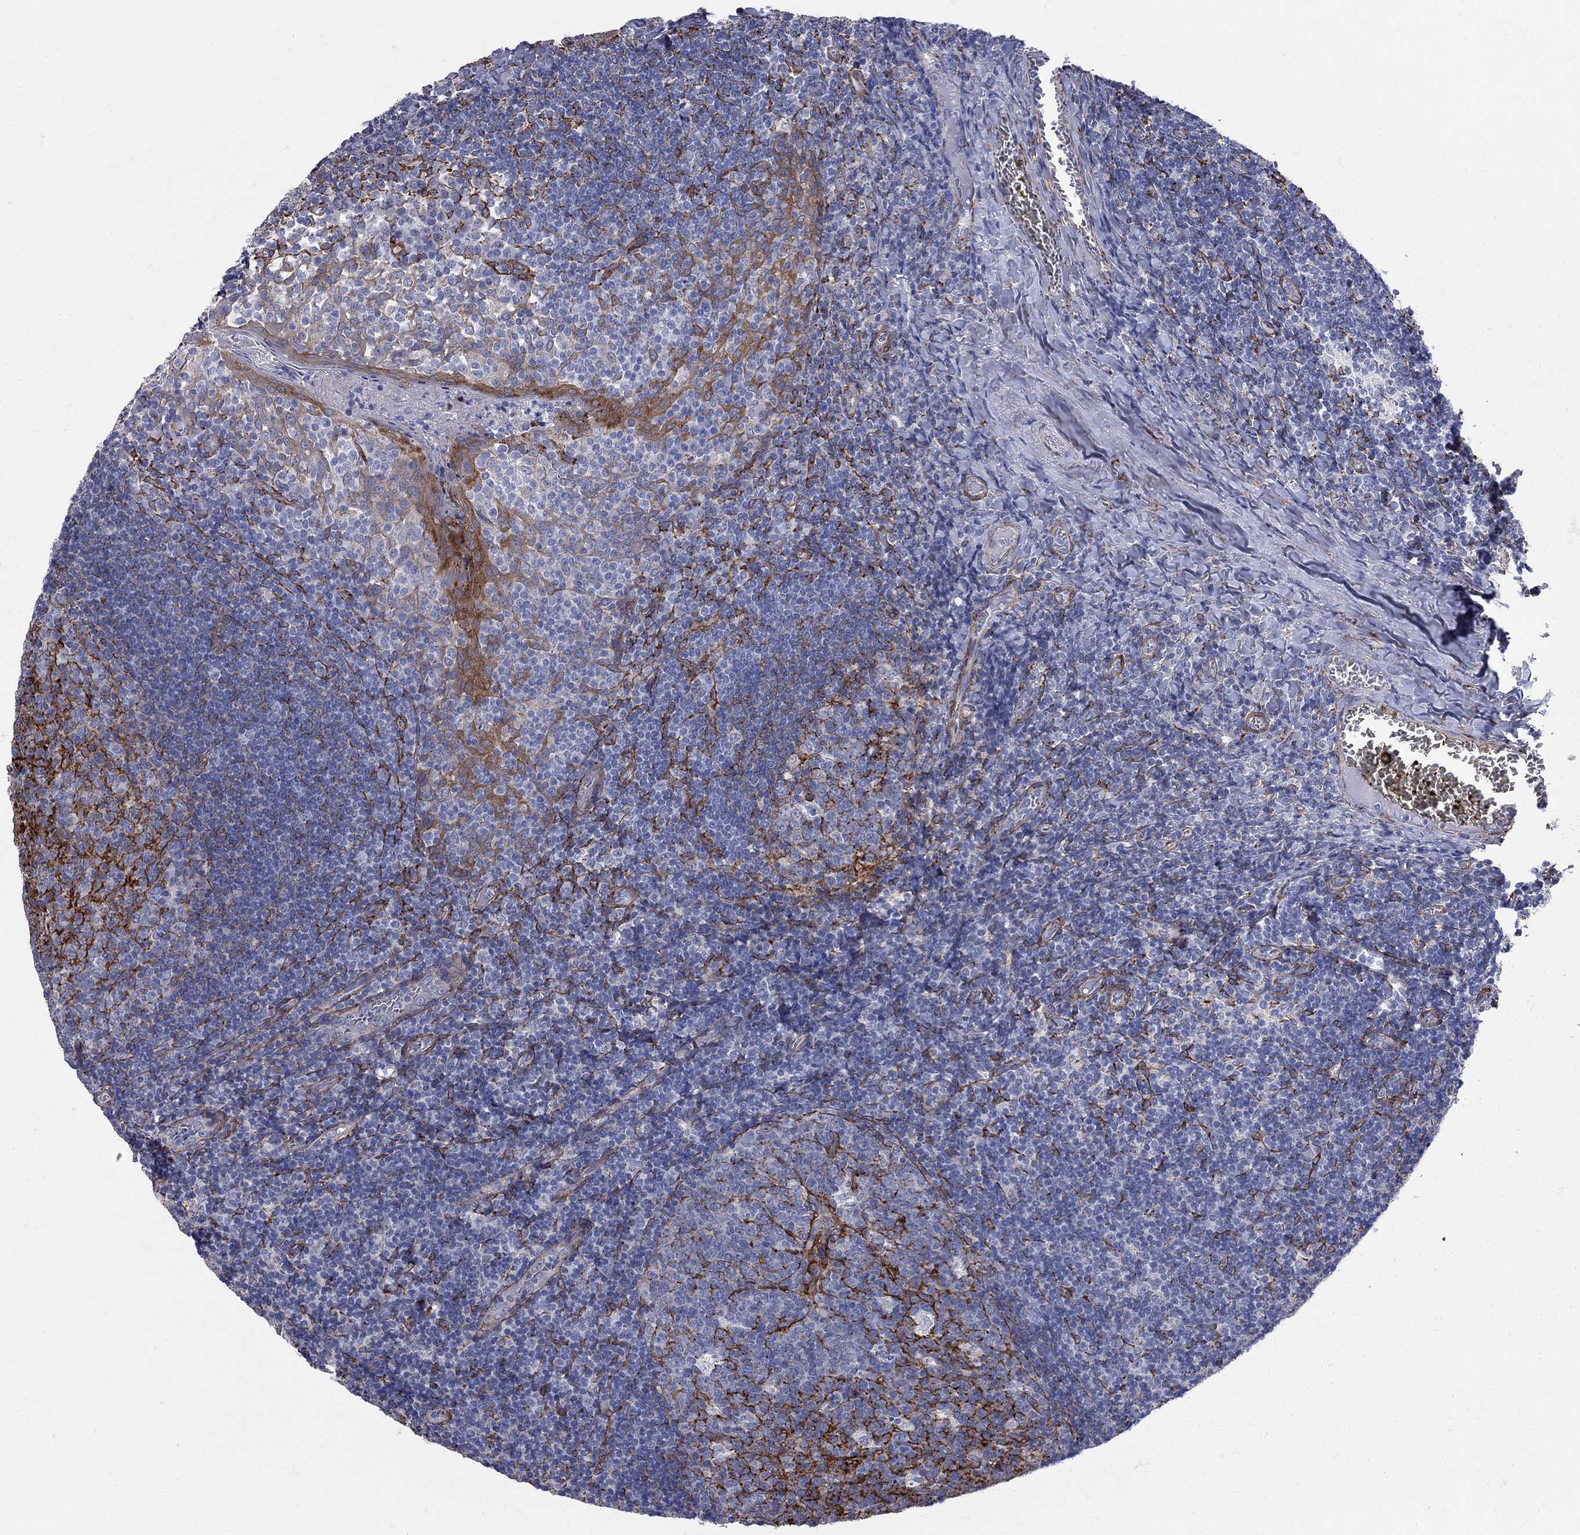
{"staining": {"intensity": "strong", "quantity": "<25%", "location": "cytoplasmic/membranous"}, "tissue": "tonsil", "cell_type": "Germinal center cells", "image_type": "normal", "snomed": [{"axis": "morphology", "description": "Normal tissue, NOS"}, {"axis": "topography", "description": "Tonsil"}], "caption": "The immunohistochemical stain highlights strong cytoplasmic/membranous positivity in germinal center cells of unremarkable tonsil.", "gene": "SEPTIN8", "patient": {"sex": "female", "age": 13}}